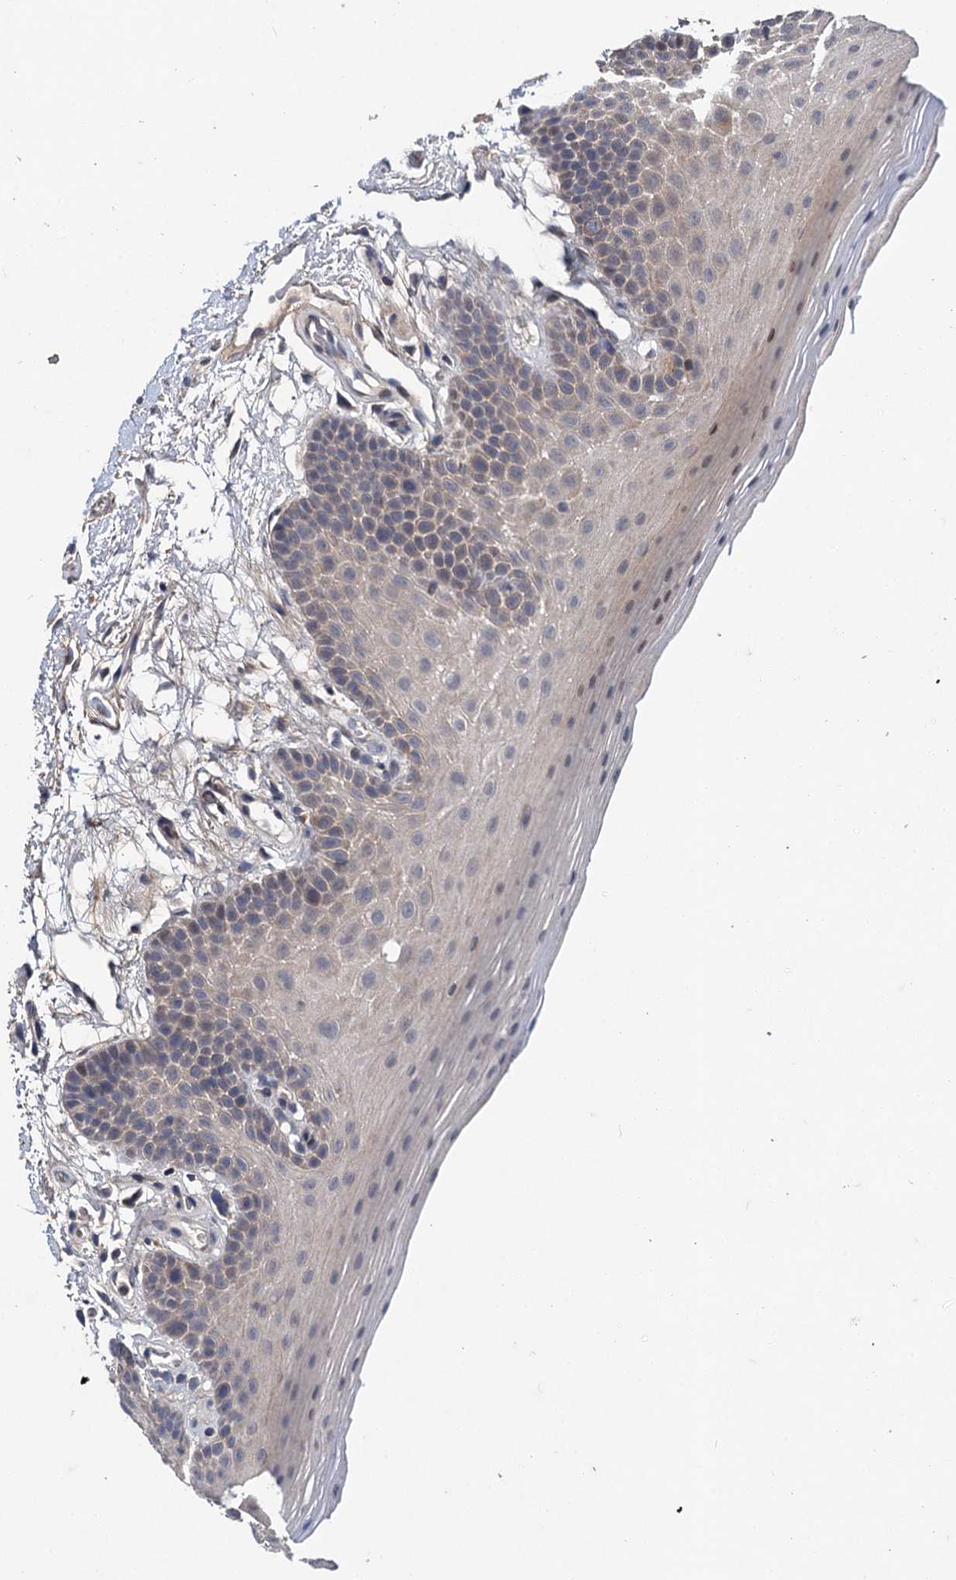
{"staining": {"intensity": "weak", "quantity": "<25%", "location": "cytoplasmic/membranous"}, "tissue": "oral mucosa", "cell_type": "Squamous epithelial cells", "image_type": "normal", "snomed": [{"axis": "morphology", "description": "Normal tissue, NOS"}, {"axis": "topography", "description": "Oral tissue"}], "caption": "Squamous epithelial cells show no significant expression in benign oral mucosa. (DAB (3,3'-diaminobenzidine) immunohistochemistry (IHC) with hematoxylin counter stain).", "gene": "MDM1", "patient": {"sex": "male", "age": 62}}